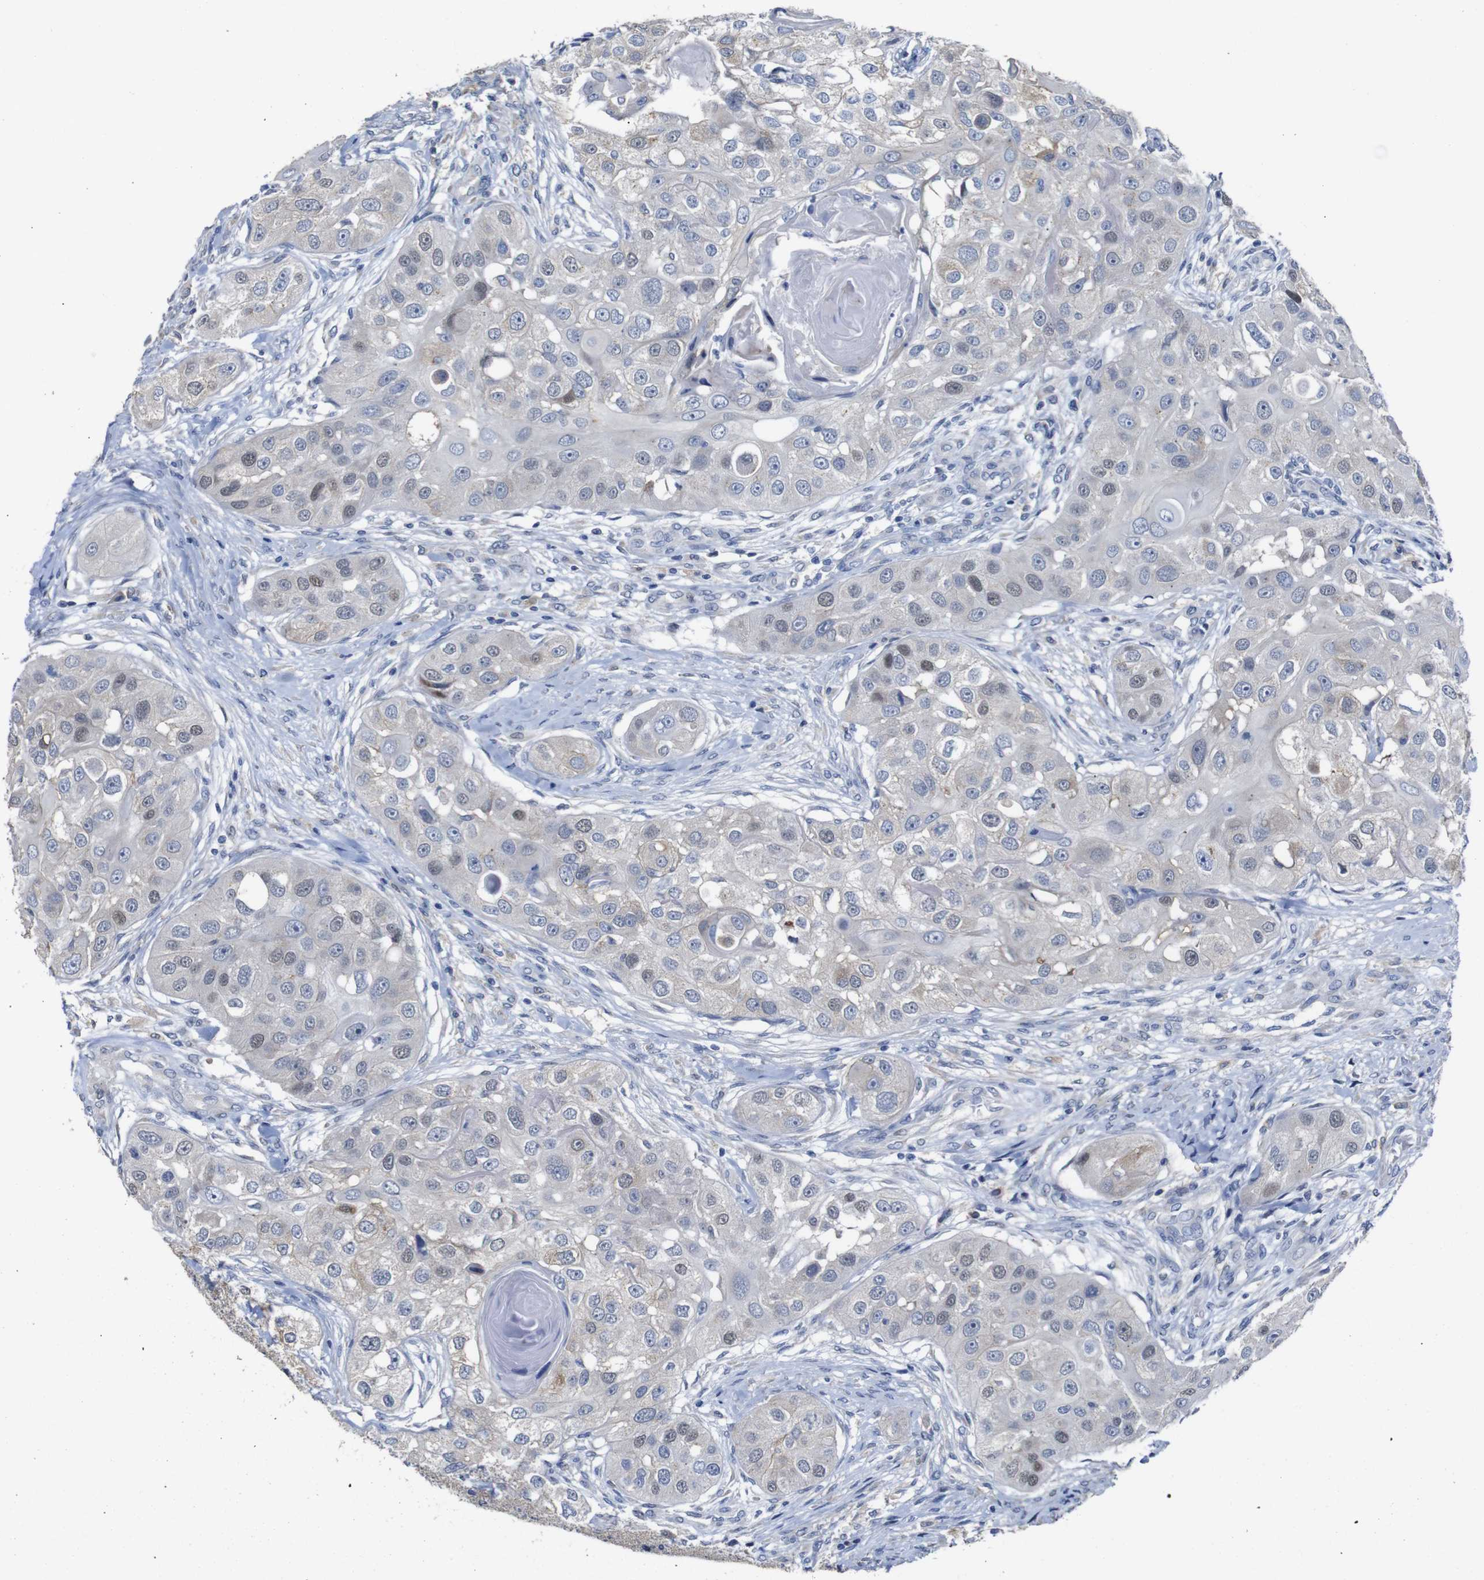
{"staining": {"intensity": "weak", "quantity": "<25%", "location": "nuclear"}, "tissue": "head and neck cancer", "cell_type": "Tumor cells", "image_type": "cancer", "snomed": [{"axis": "morphology", "description": "Normal tissue, NOS"}, {"axis": "morphology", "description": "Squamous cell carcinoma, NOS"}, {"axis": "topography", "description": "Skeletal muscle"}, {"axis": "topography", "description": "Head-Neck"}], "caption": "Head and neck cancer (squamous cell carcinoma) was stained to show a protein in brown. There is no significant expression in tumor cells. The staining is performed using DAB brown chromogen with nuclei counter-stained in using hematoxylin.", "gene": "TCEAL9", "patient": {"sex": "male", "age": 51}}